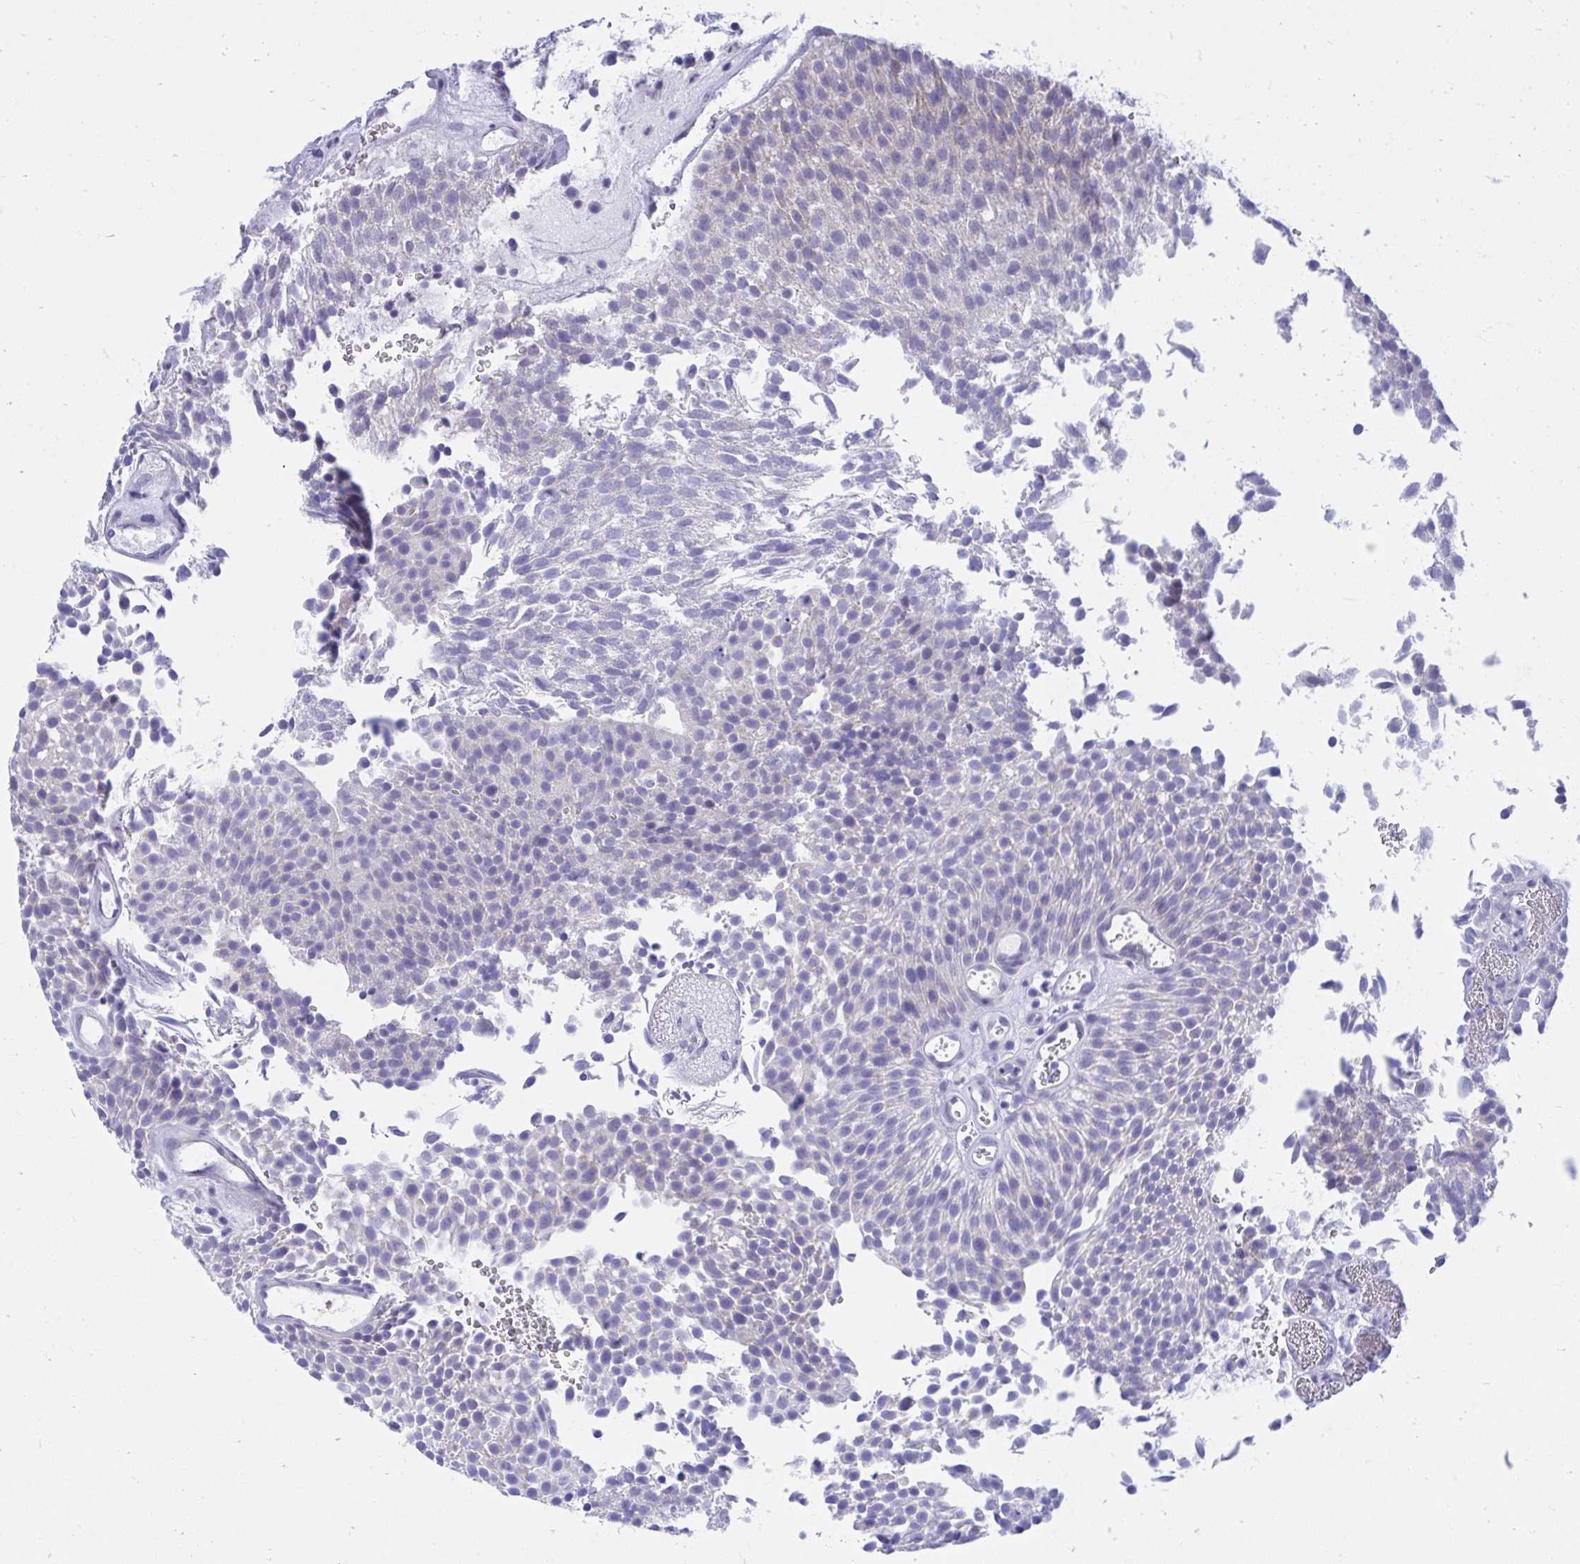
{"staining": {"intensity": "negative", "quantity": "none", "location": "none"}, "tissue": "urothelial cancer", "cell_type": "Tumor cells", "image_type": "cancer", "snomed": [{"axis": "morphology", "description": "Urothelial carcinoma, Low grade"}, {"axis": "topography", "description": "Urinary bladder"}], "caption": "A high-resolution image shows IHC staining of urothelial cancer, which demonstrates no significant expression in tumor cells.", "gene": "SHISA8", "patient": {"sex": "female", "age": 79}}